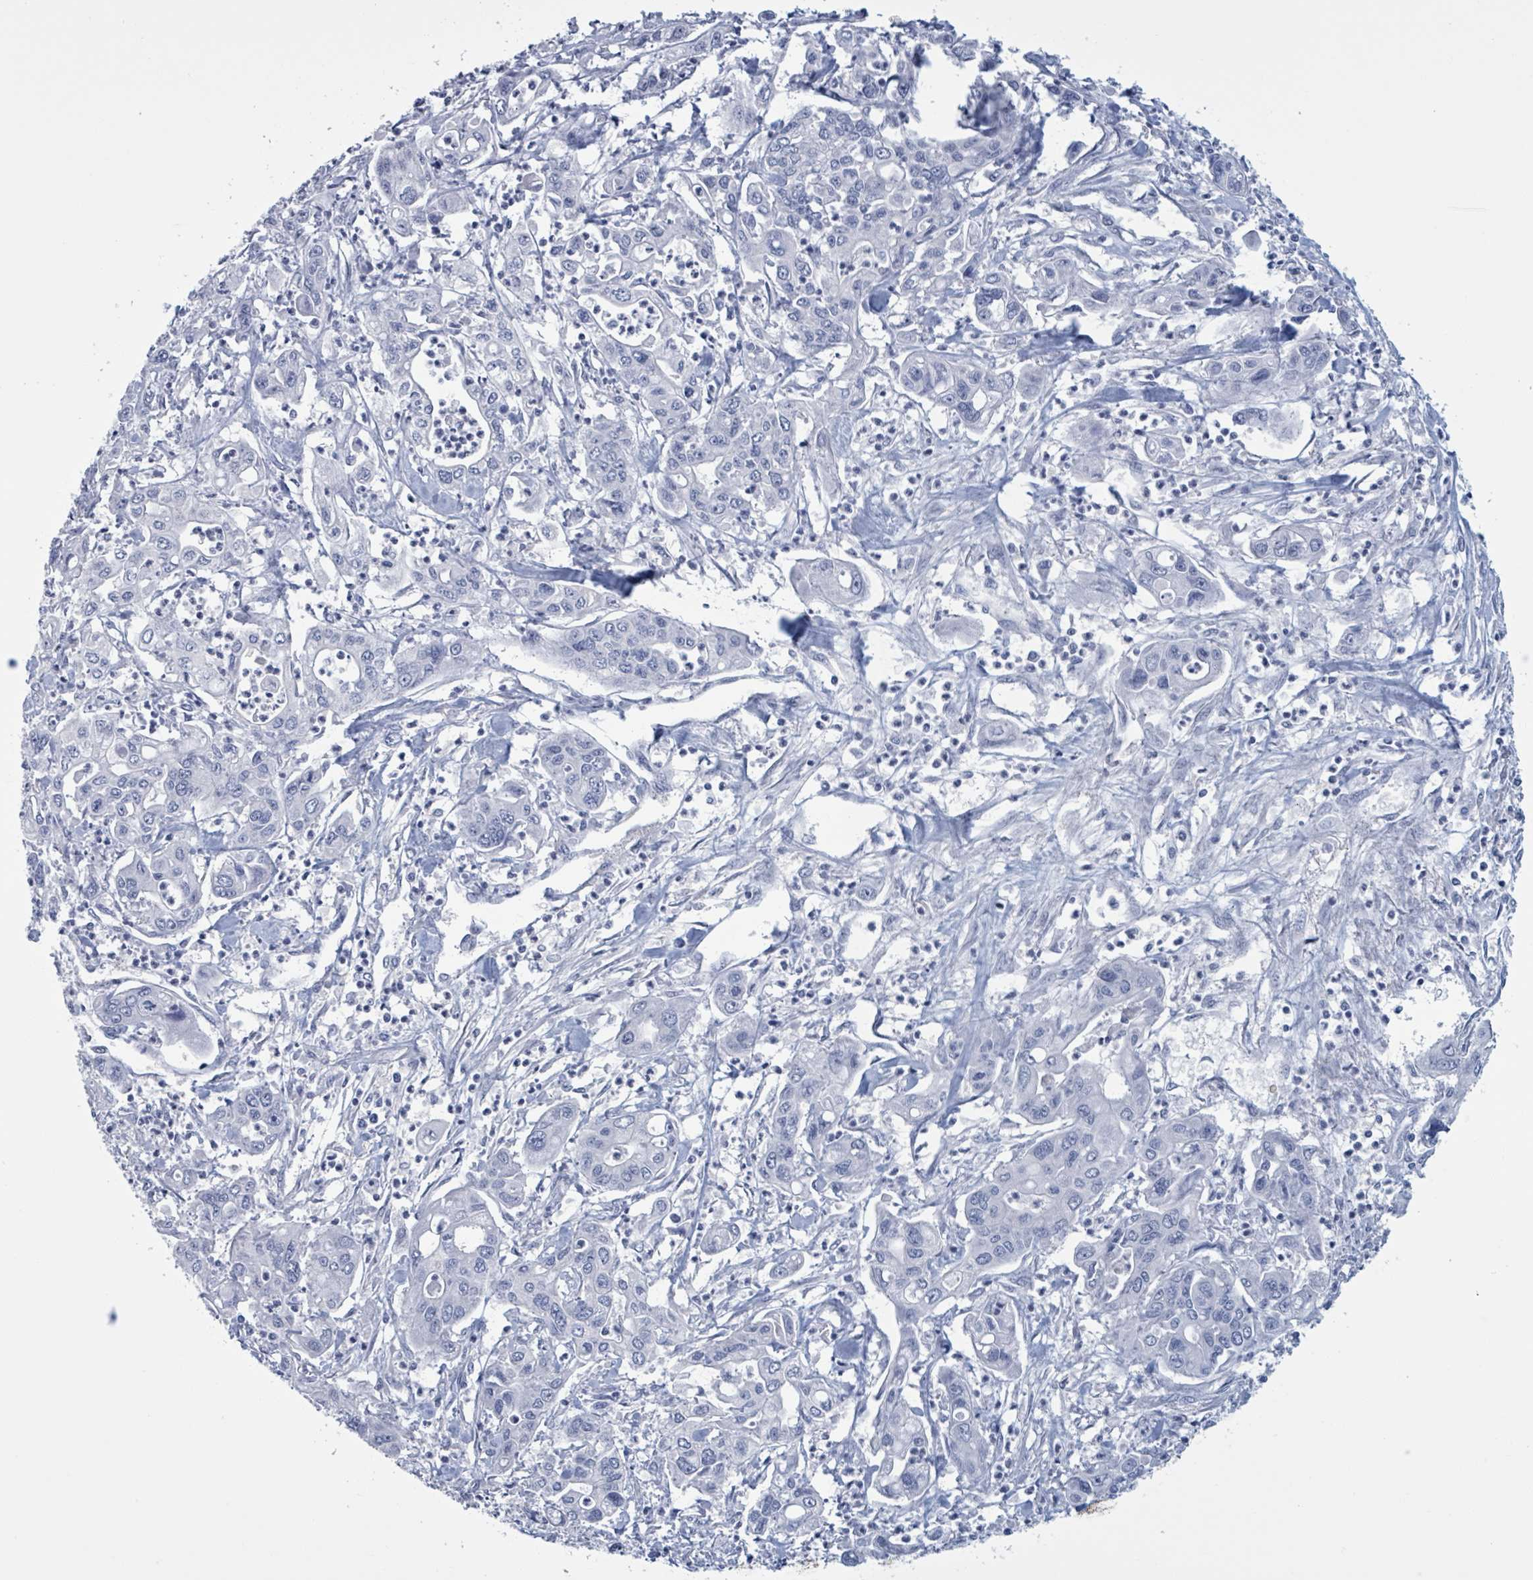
{"staining": {"intensity": "negative", "quantity": "none", "location": "none"}, "tissue": "pancreatic cancer", "cell_type": "Tumor cells", "image_type": "cancer", "snomed": [{"axis": "morphology", "description": "Adenocarcinoma, NOS"}, {"axis": "topography", "description": "Pancreas"}], "caption": "DAB (3,3'-diaminobenzidine) immunohistochemical staining of human adenocarcinoma (pancreatic) shows no significant expression in tumor cells.", "gene": "CT45A5", "patient": {"sex": "male", "age": 62}}